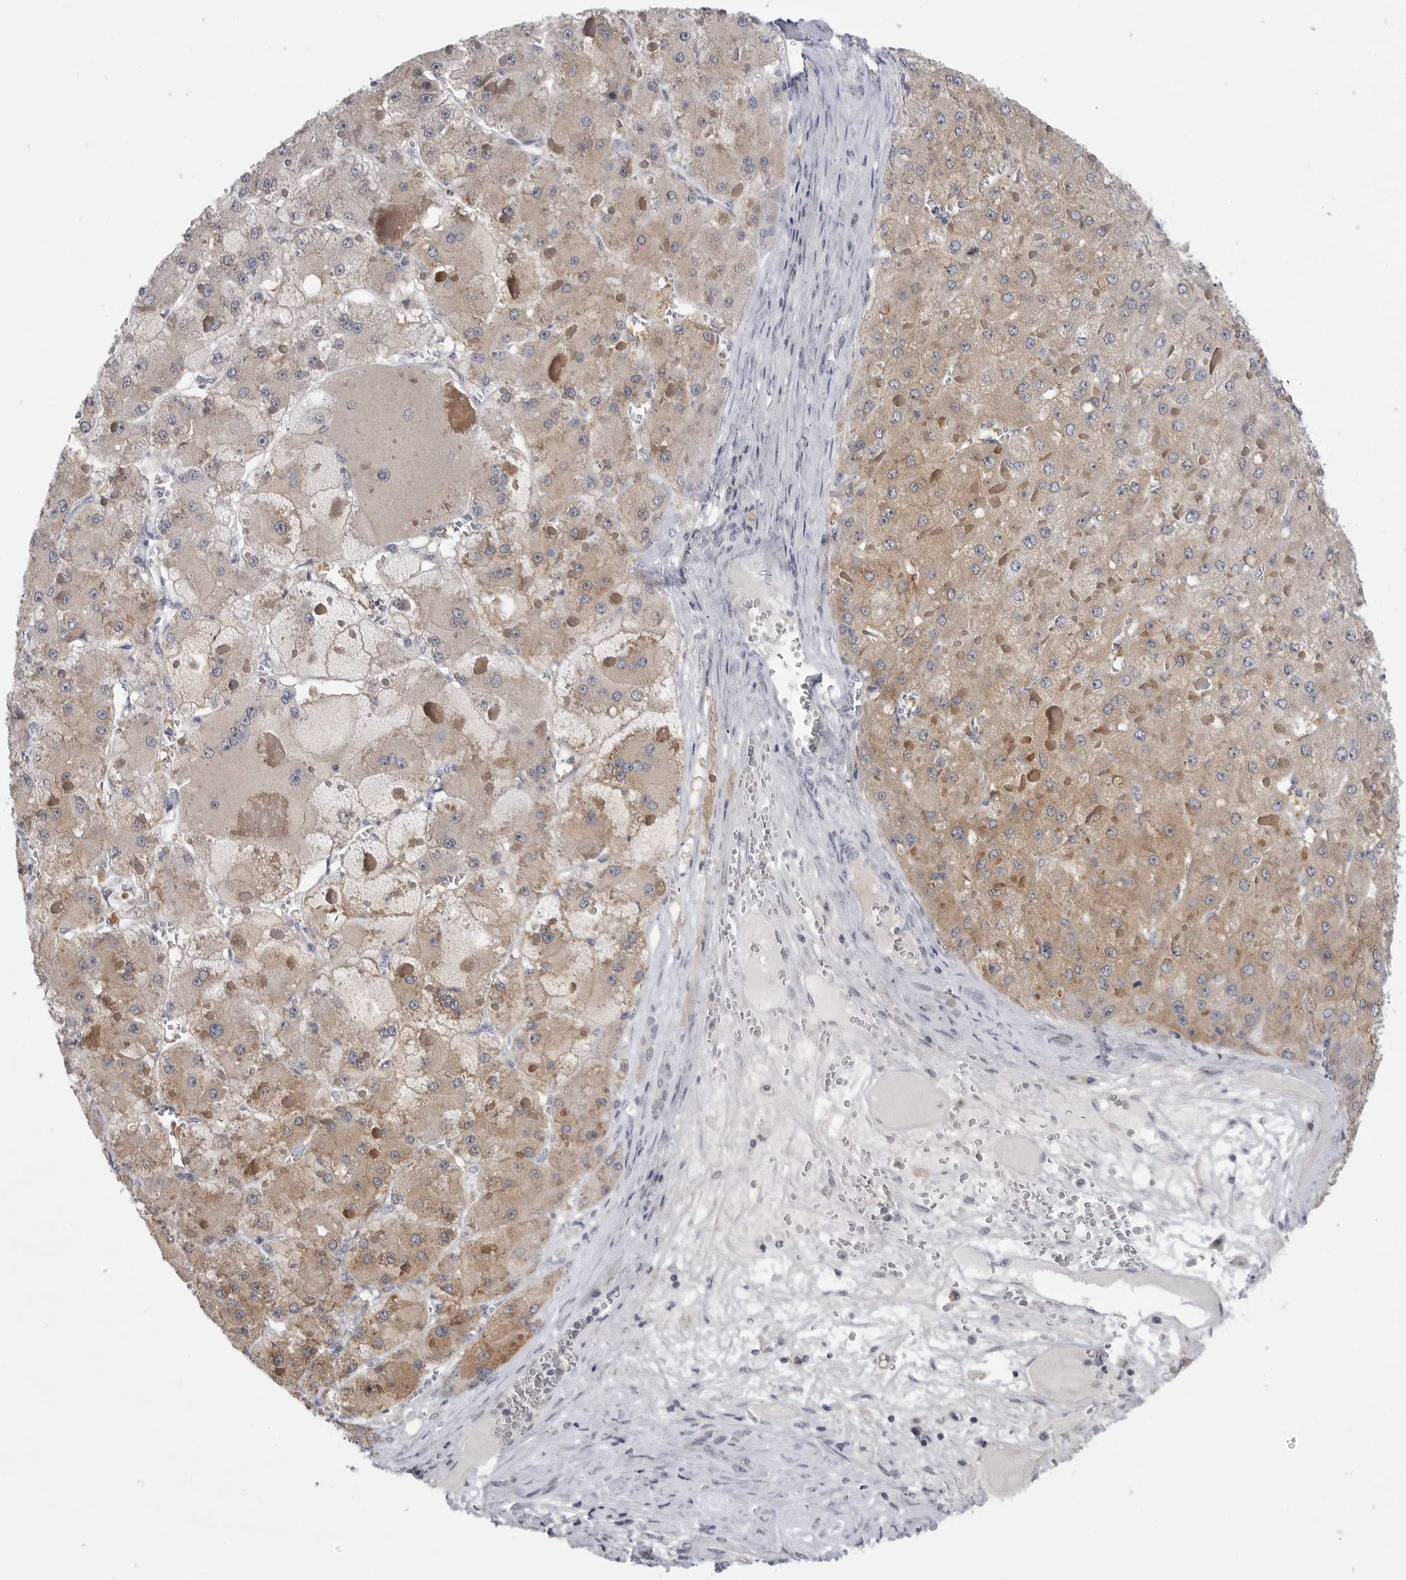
{"staining": {"intensity": "weak", "quantity": ">75%", "location": "cytoplasmic/membranous"}, "tissue": "liver cancer", "cell_type": "Tumor cells", "image_type": "cancer", "snomed": [{"axis": "morphology", "description": "Carcinoma, Hepatocellular, NOS"}, {"axis": "topography", "description": "Liver"}], "caption": "Protein staining shows weak cytoplasmic/membranous positivity in about >75% of tumor cells in liver cancer.", "gene": "FBXO43", "patient": {"sex": "female", "age": 73}}